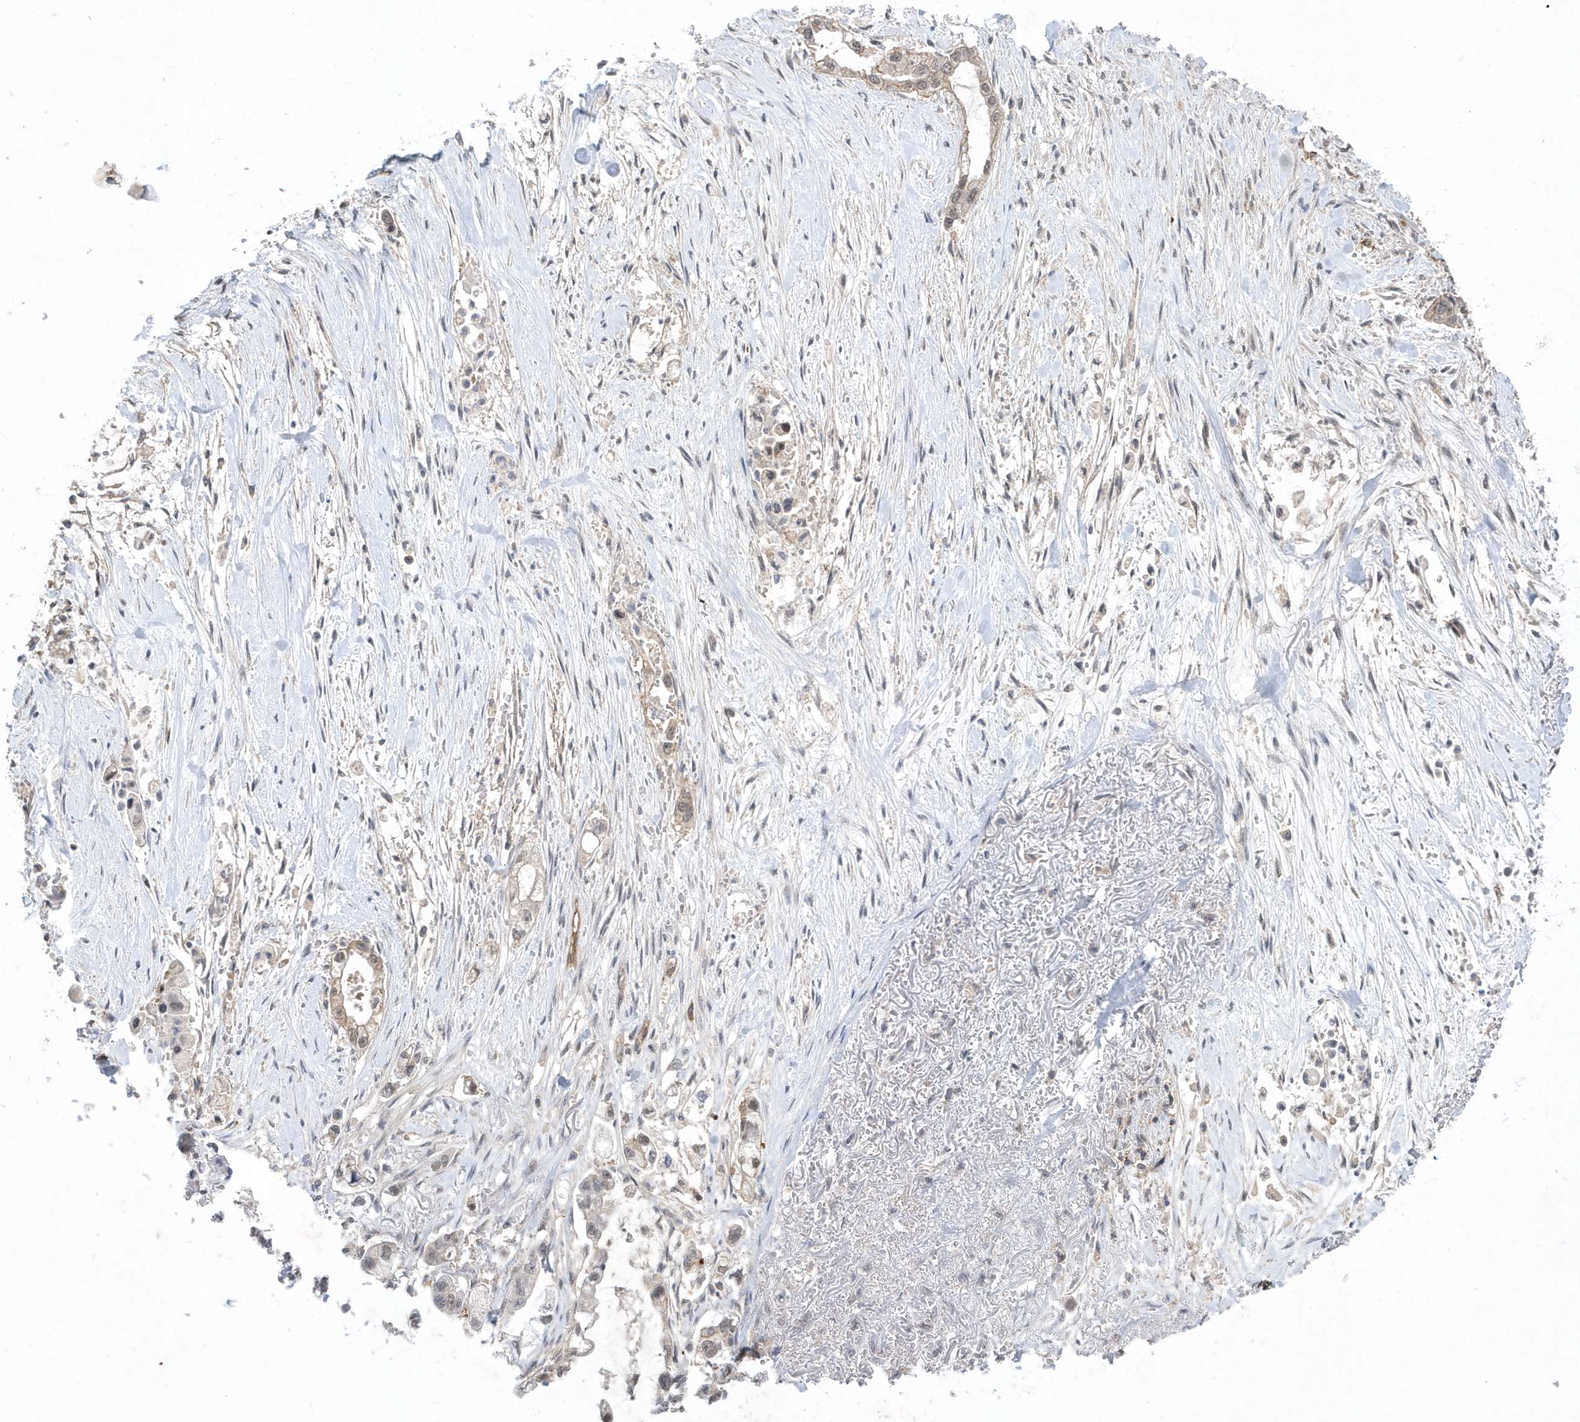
{"staining": {"intensity": "weak", "quantity": "<25%", "location": "cytoplasmic/membranous"}, "tissue": "stomach cancer", "cell_type": "Tumor cells", "image_type": "cancer", "snomed": [{"axis": "morphology", "description": "Adenocarcinoma, NOS"}, {"axis": "topography", "description": "Stomach"}], "caption": "Tumor cells are negative for brown protein staining in adenocarcinoma (stomach).", "gene": "CRIP3", "patient": {"sex": "male", "age": 62}}